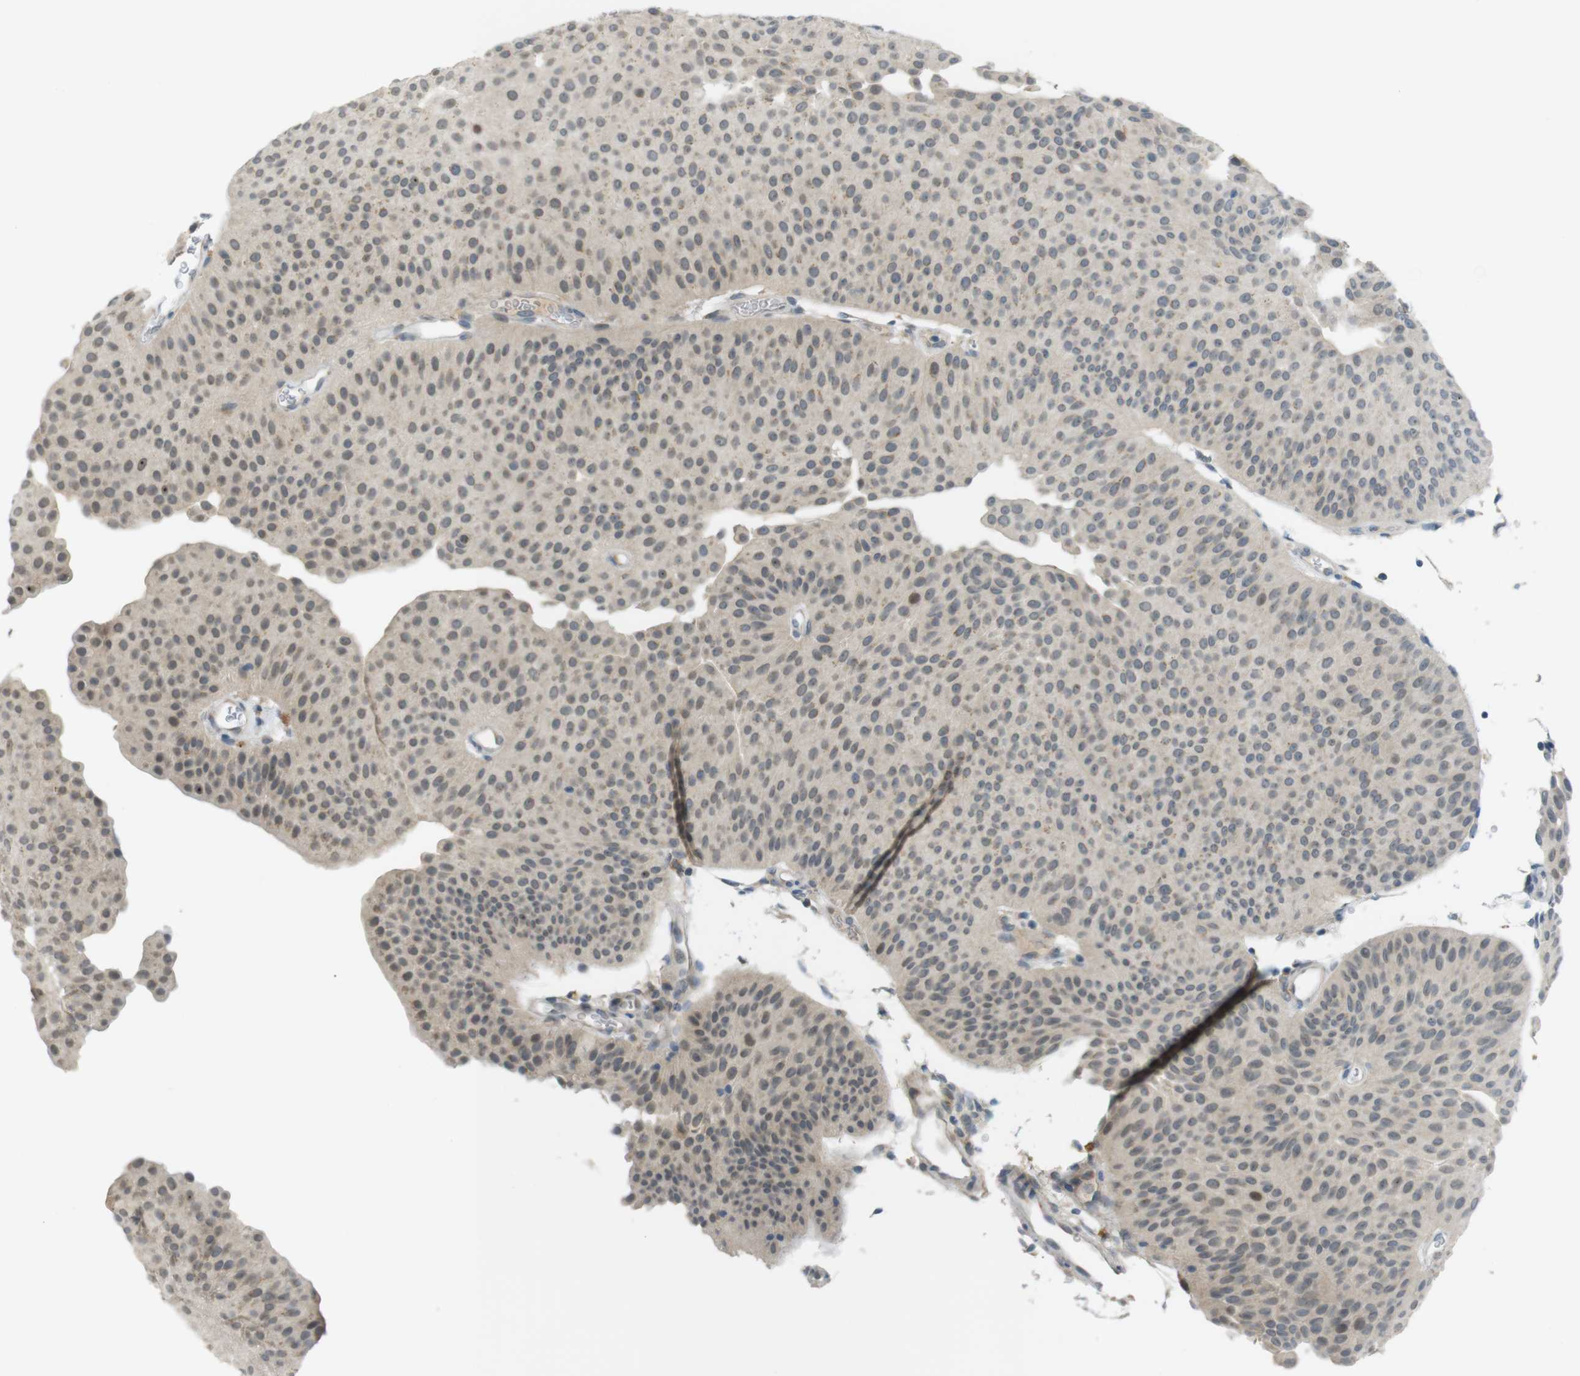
{"staining": {"intensity": "weak", "quantity": ">75%", "location": "cytoplasmic/membranous"}, "tissue": "urothelial cancer", "cell_type": "Tumor cells", "image_type": "cancer", "snomed": [{"axis": "morphology", "description": "Urothelial carcinoma, Low grade"}, {"axis": "topography", "description": "Urinary bladder"}], "caption": "Immunohistochemistry (IHC) of human low-grade urothelial carcinoma demonstrates low levels of weak cytoplasmic/membranous positivity in about >75% of tumor cells.", "gene": "UGT8", "patient": {"sex": "female", "age": 60}}